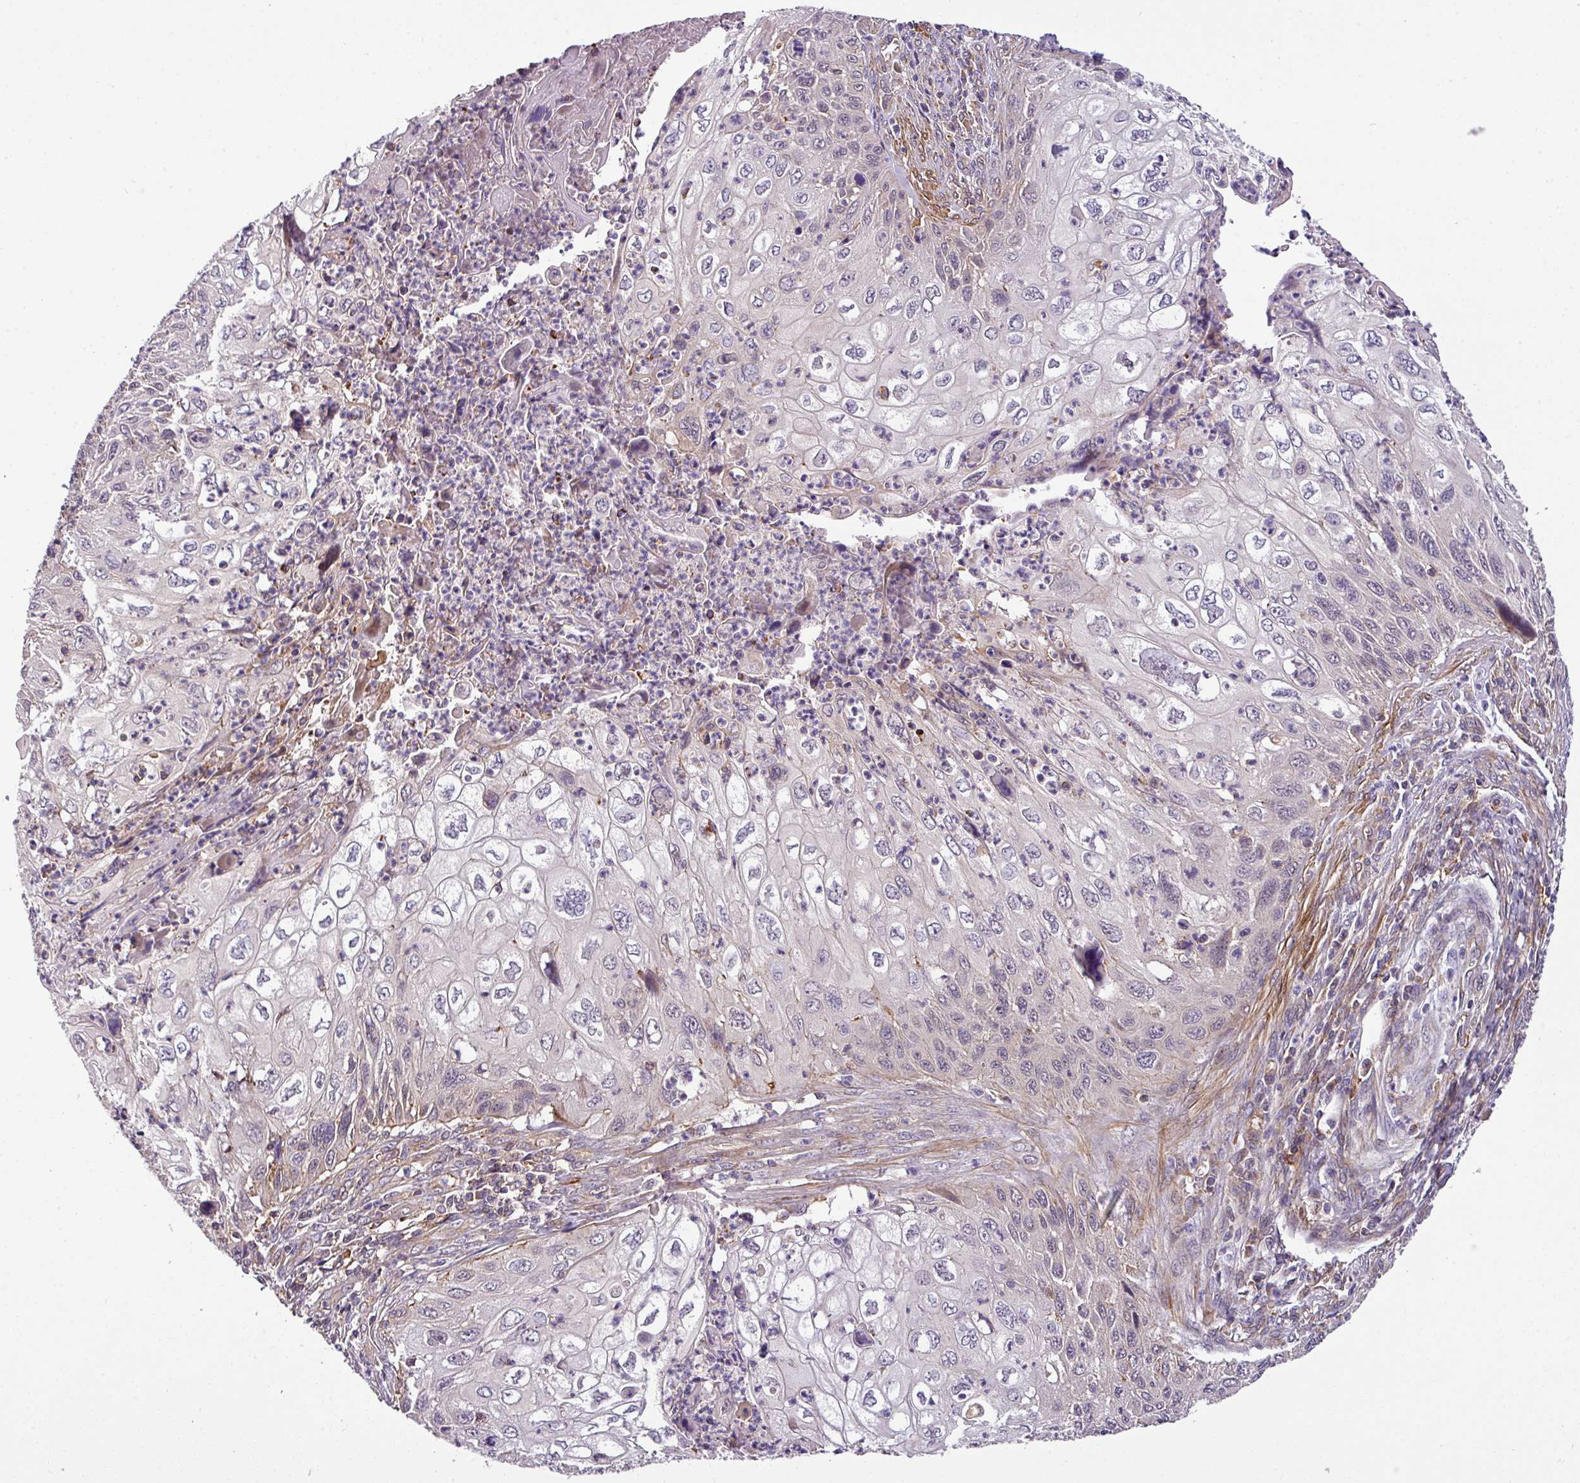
{"staining": {"intensity": "negative", "quantity": "none", "location": "none"}, "tissue": "cervical cancer", "cell_type": "Tumor cells", "image_type": "cancer", "snomed": [{"axis": "morphology", "description": "Squamous cell carcinoma, NOS"}, {"axis": "topography", "description": "Cervix"}], "caption": "A high-resolution image shows IHC staining of cervical cancer, which displays no significant expression in tumor cells.", "gene": "CASS4", "patient": {"sex": "female", "age": 70}}